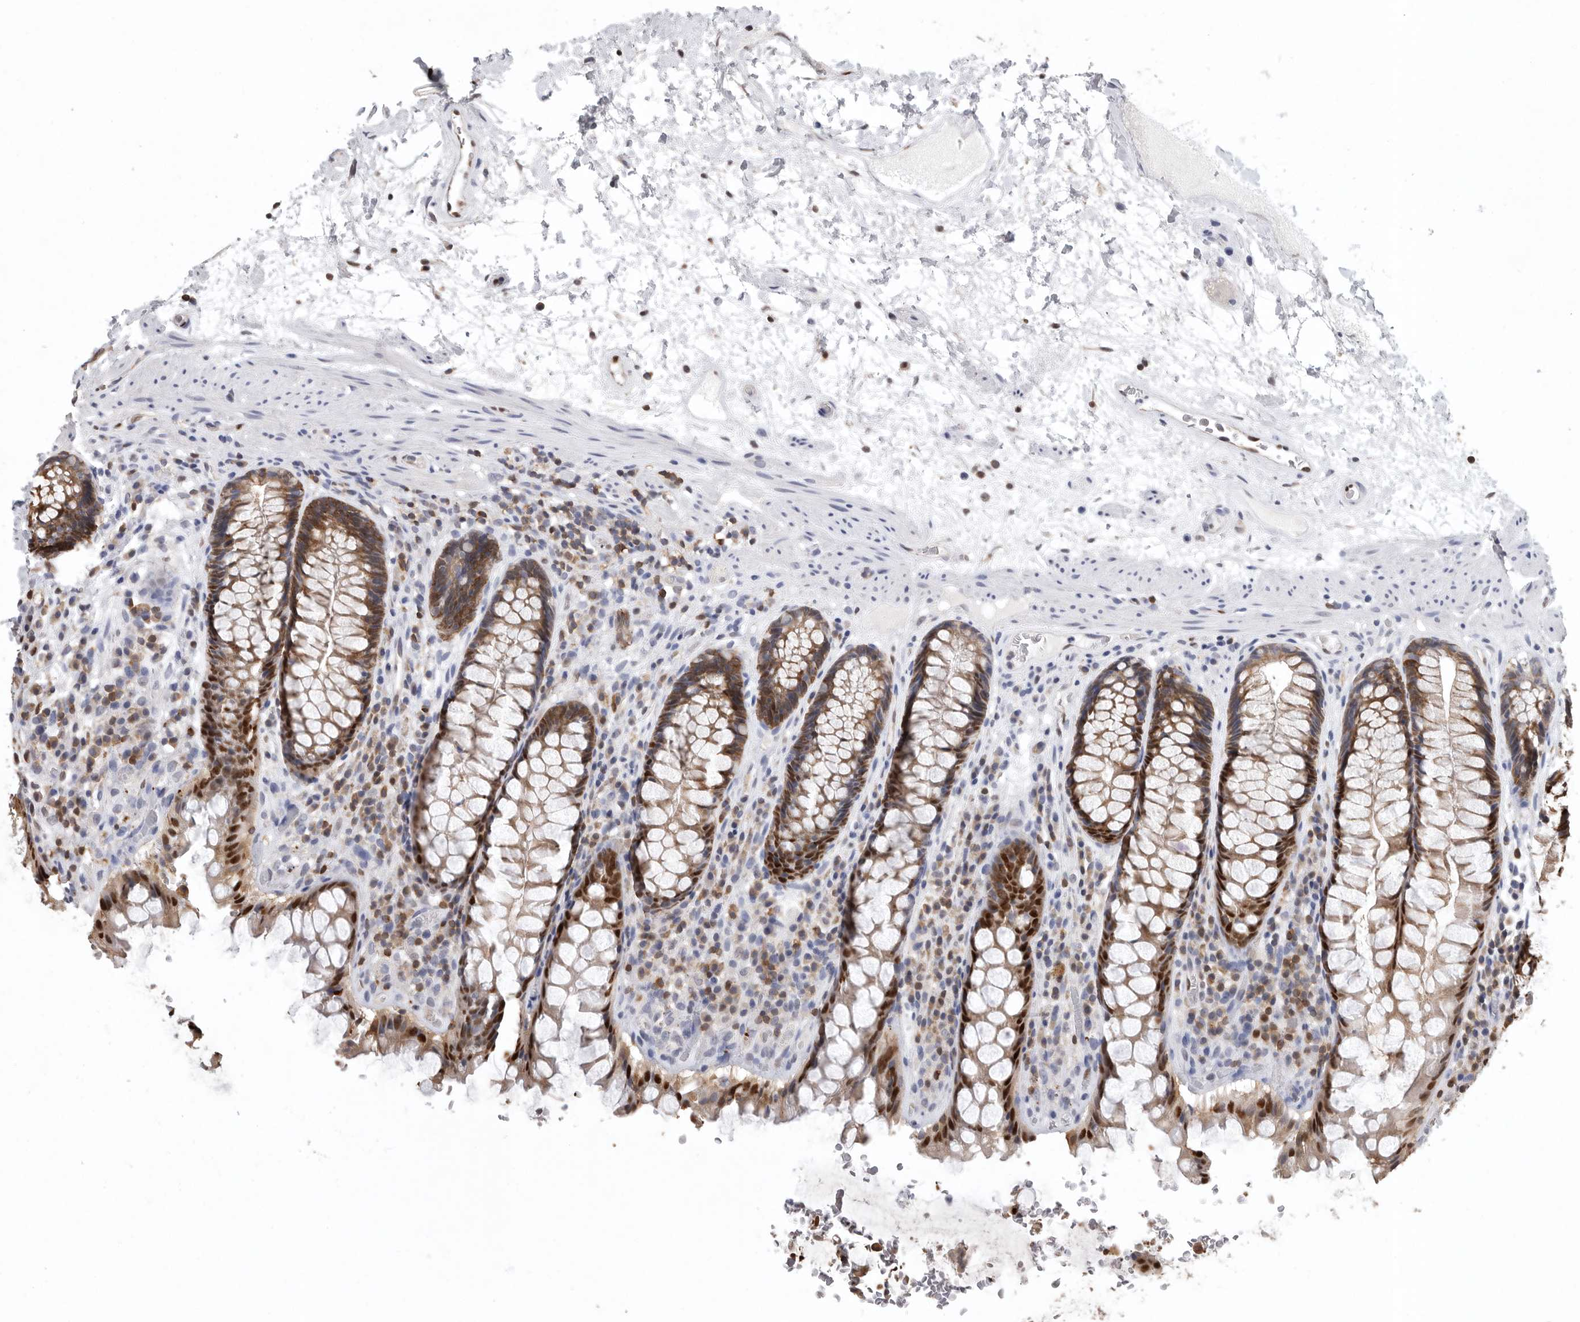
{"staining": {"intensity": "strong", "quantity": ">75%", "location": "cytoplasmic/membranous,nuclear"}, "tissue": "rectum", "cell_type": "Glandular cells", "image_type": "normal", "snomed": [{"axis": "morphology", "description": "Normal tissue, NOS"}, {"axis": "topography", "description": "Rectum"}], "caption": "Protein analysis of unremarkable rectum demonstrates strong cytoplasmic/membranous,nuclear staining in about >75% of glandular cells.", "gene": "PDCD4", "patient": {"sex": "male", "age": 64}}